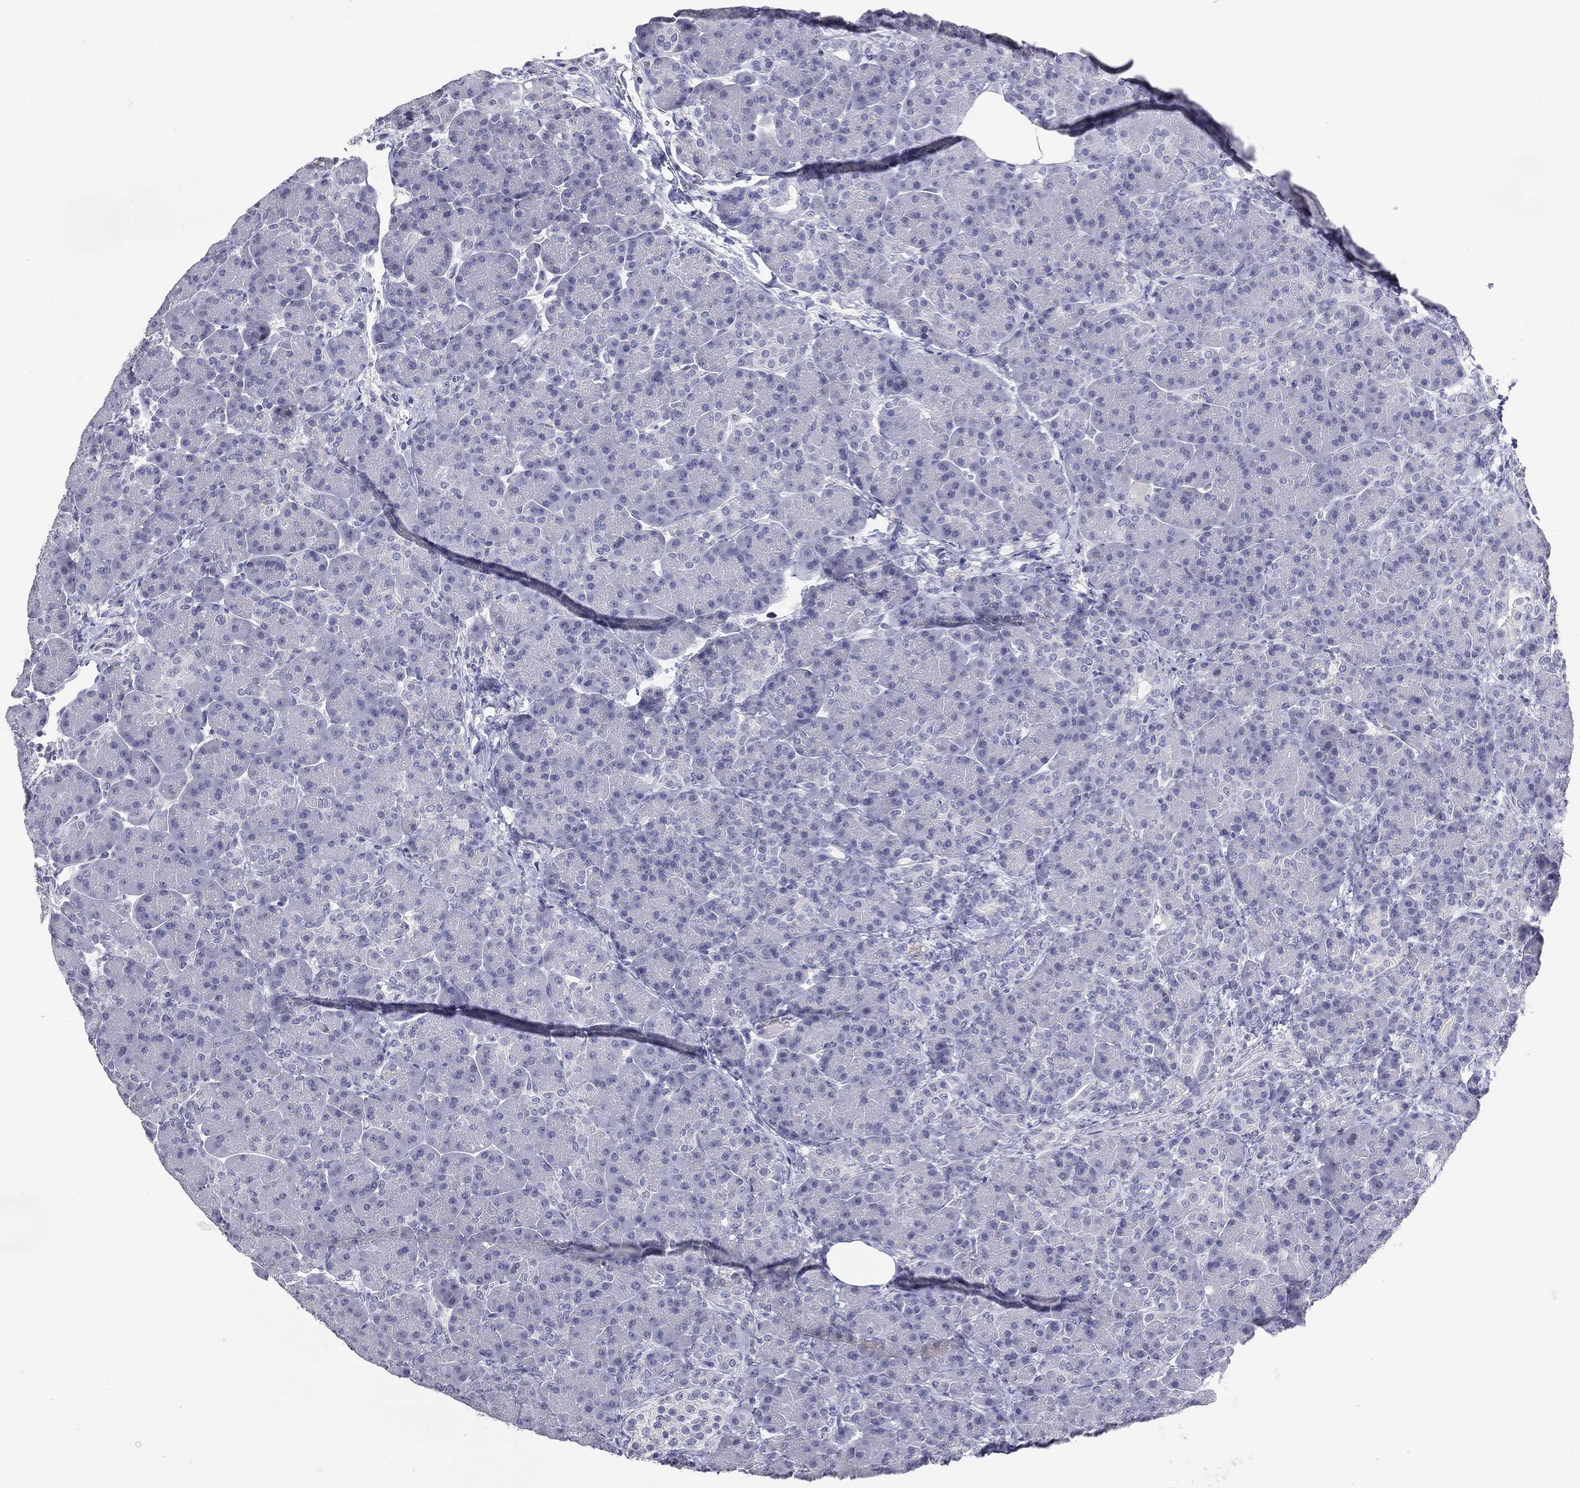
{"staining": {"intensity": "negative", "quantity": "none", "location": "none"}, "tissue": "pancreas", "cell_type": "Exocrine glandular cells", "image_type": "normal", "snomed": [{"axis": "morphology", "description": "Normal tissue, NOS"}, {"axis": "topography", "description": "Pancreas"}], "caption": "Immunohistochemistry (IHC) of normal pancreas shows no expression in exocrine glandular cells.", "gene": "SERPINB4", "patient": {"sex": "female", "age": 63}}